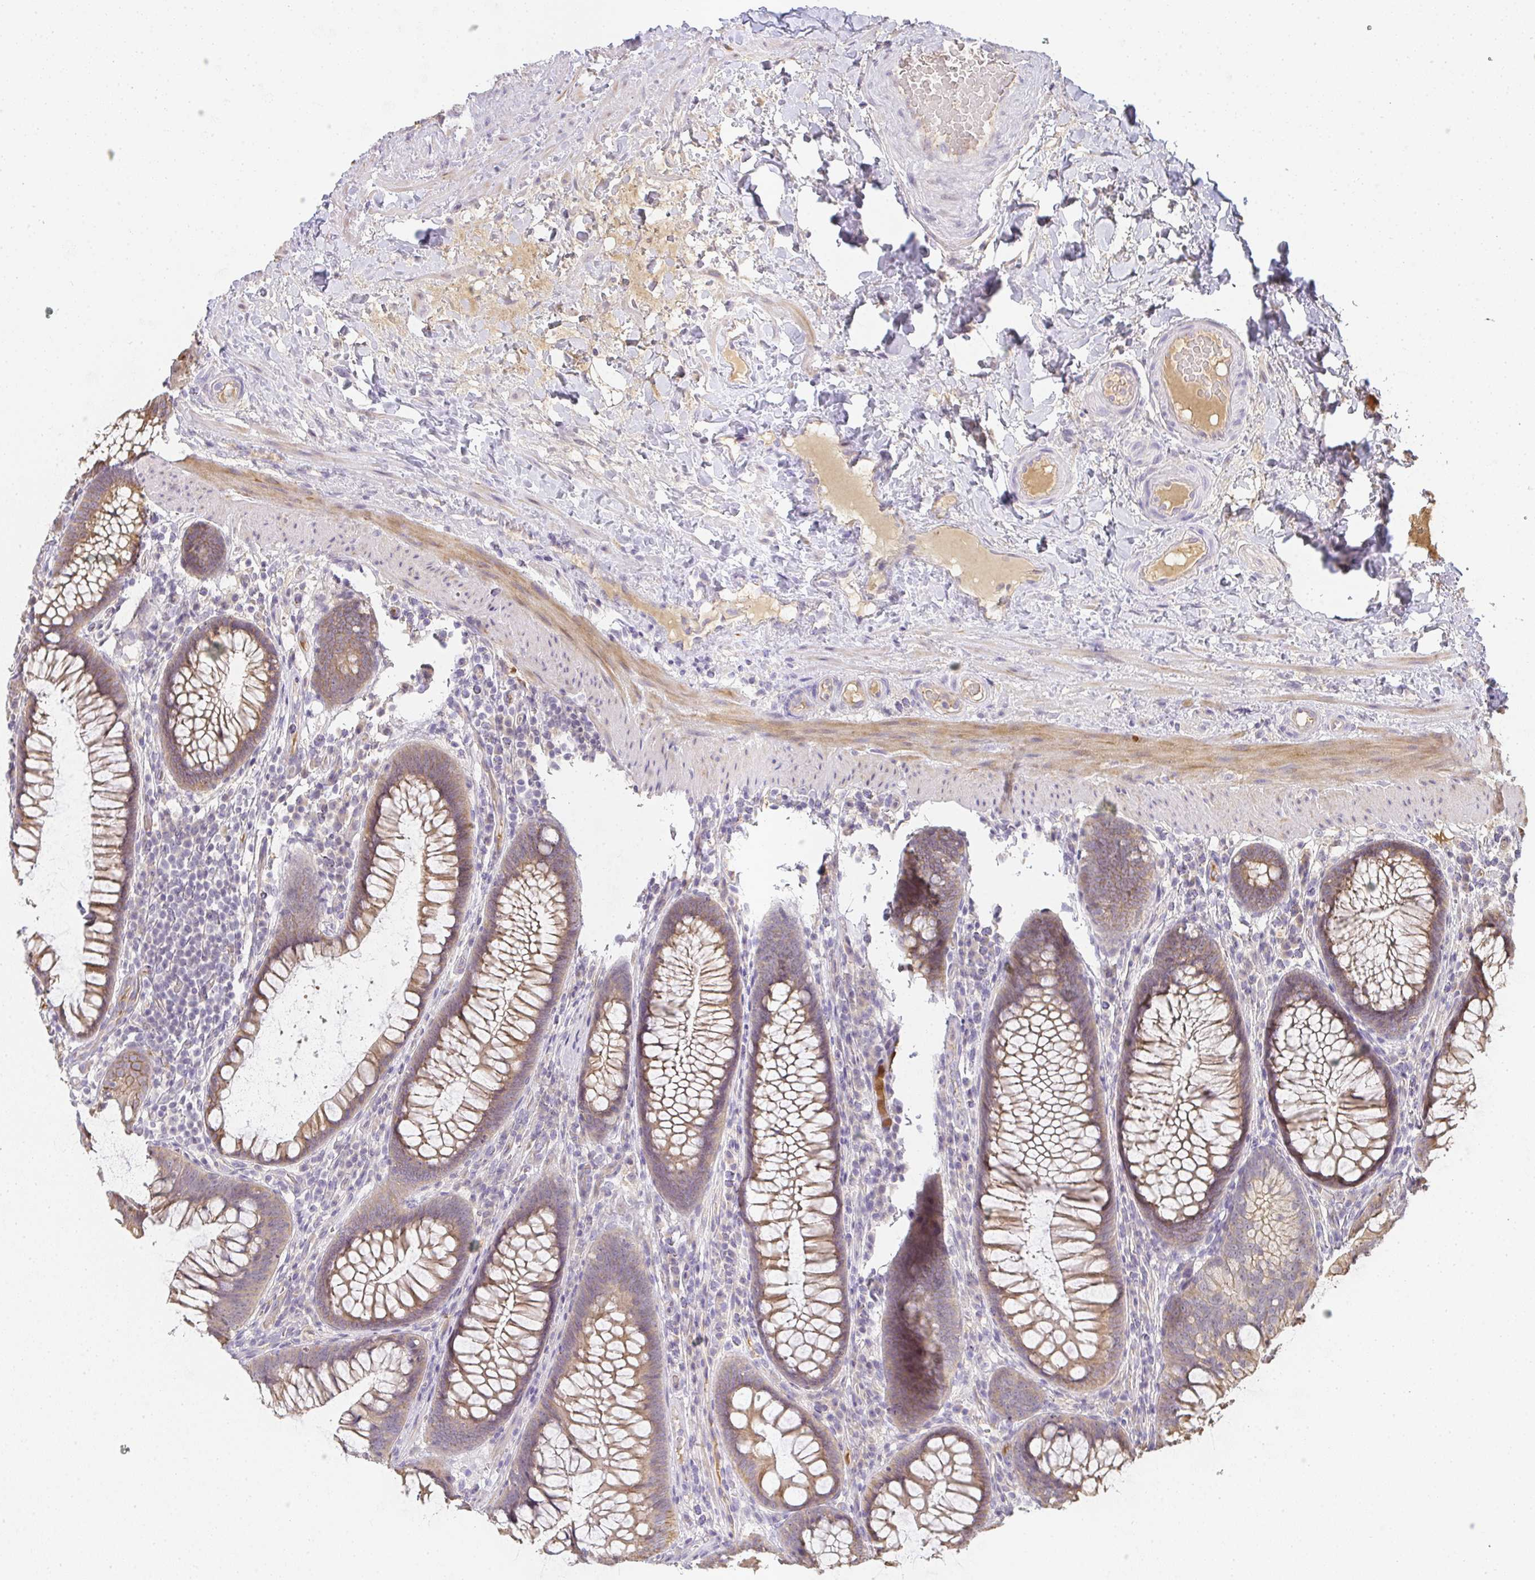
{"staining": {"intensity": "negative", "quantity": "none", "location": "none"}, "tissue": "colon", "cell_type": "Endothelial cells", "image_type": "normal", "snomed": [{"axis": "morphology", "description": "Normal tissue, NOS"}, {"axis": "morphology", "description": "Adenoma, NOS"}, {"axis": "topography", "description": "Soft tissue"}, {"axis": "topography", "description": "Colon"}], "caption": "Immunohistochemistry (IHC) photomicrograph of unremarkable colon: colon stained with DAB (3,3'-diaminobenzidine) exhibits no significant protein staining in endothelial cells.", "gene": "SLC35B3", "patient": {"sex": "male", "age": 47}}